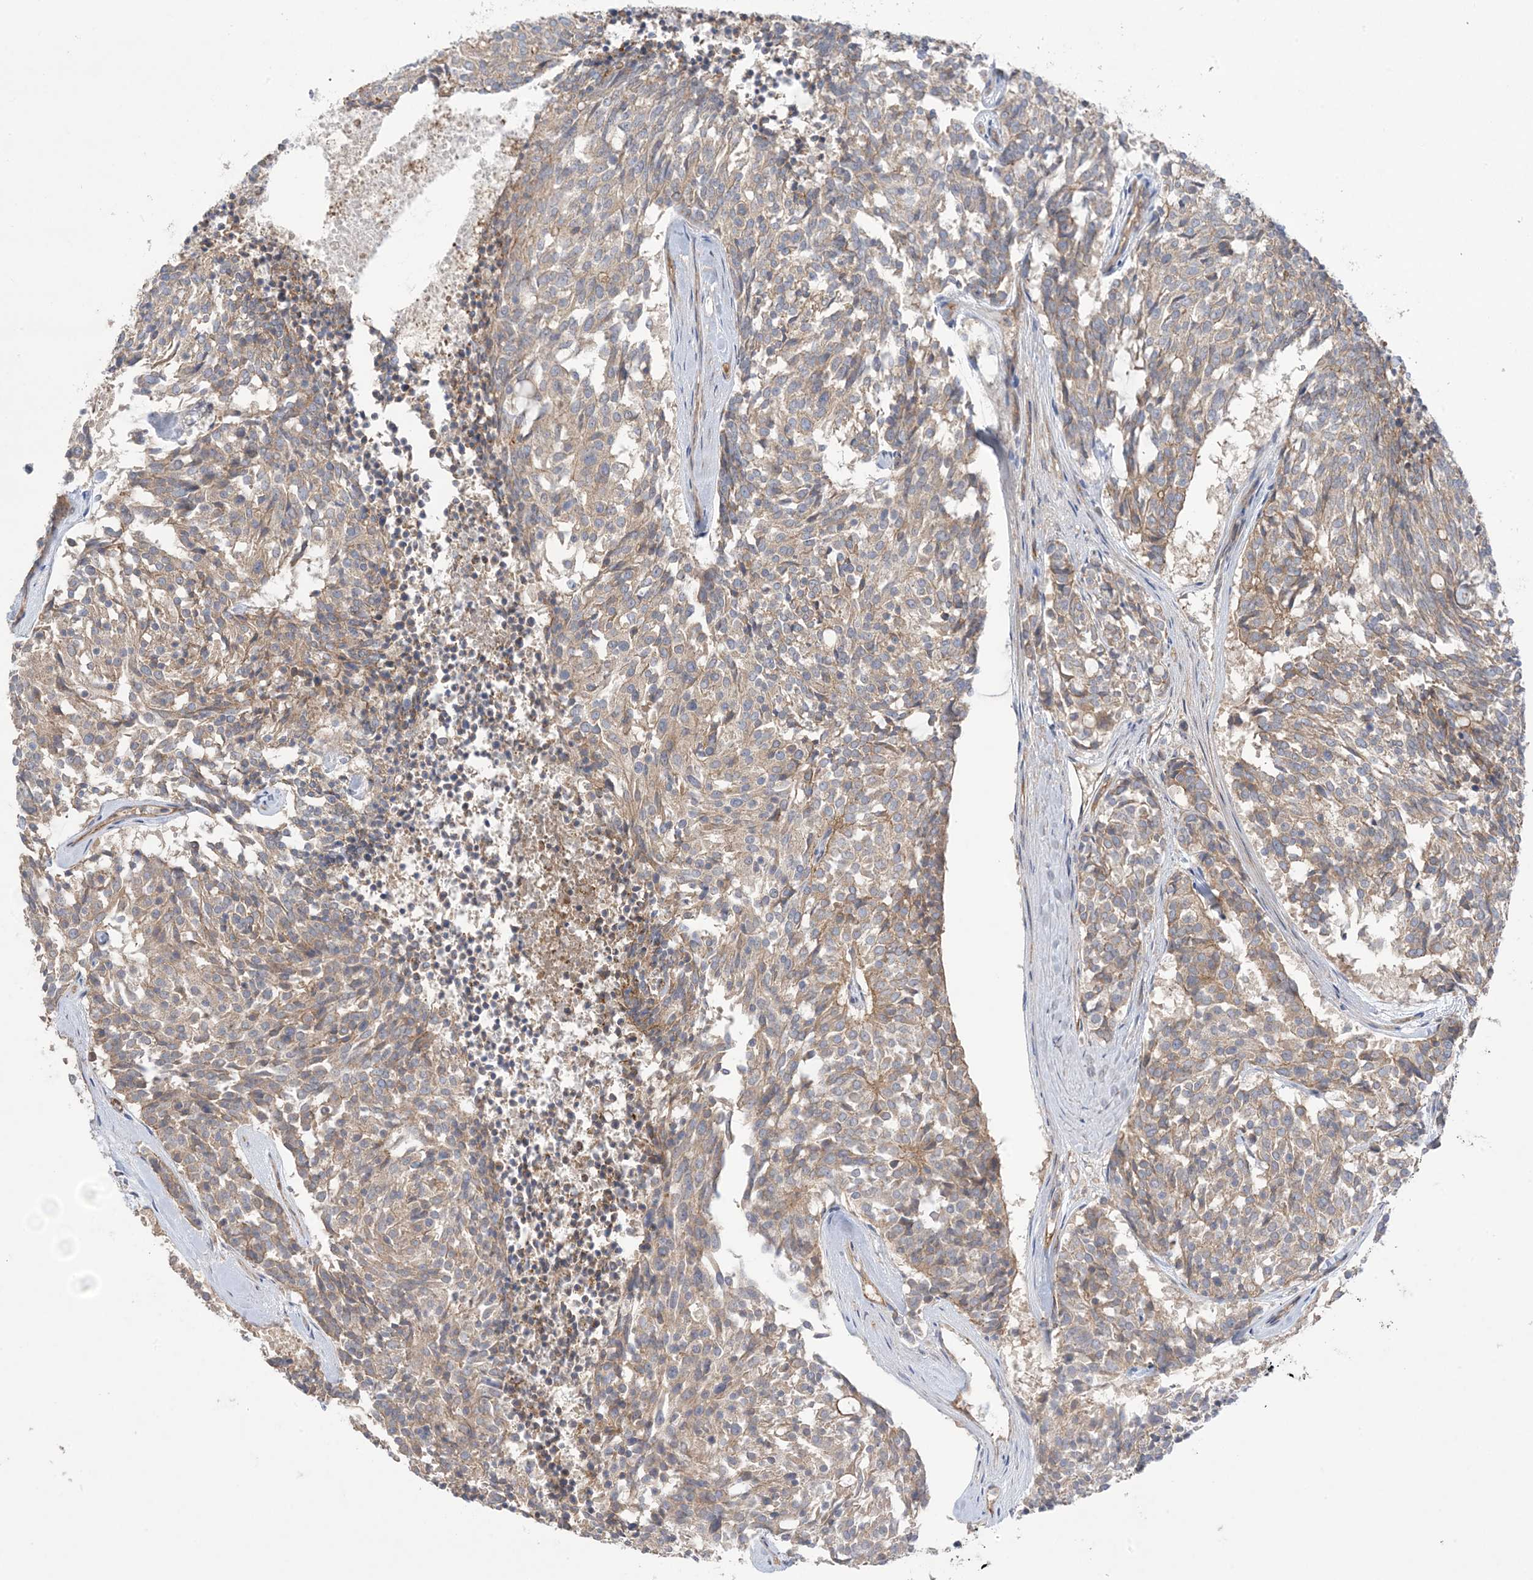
{"staining": {"intensity": "weak", "quantity": "25%-75%", "location": "cytoplasmic/membranous"}, "tissue": "carcinoid", "cell_type": "Tumor cells", "image_type": "cancer", "snomed": [{"axis": "morphology", "description": "Carcinoid, malignant, NOS"}, {"axis": "topography", "description": "Pancreas"}], "caption": "Approximately 25%-75% of tumor cells in human carcinoid (malignant) exhibit weak cytoplasmic/membranous protein staining as visualized by brown immunohistochemical staining.", "gene": "CCNY", "patient": {"sex": "female", "age": 54}}